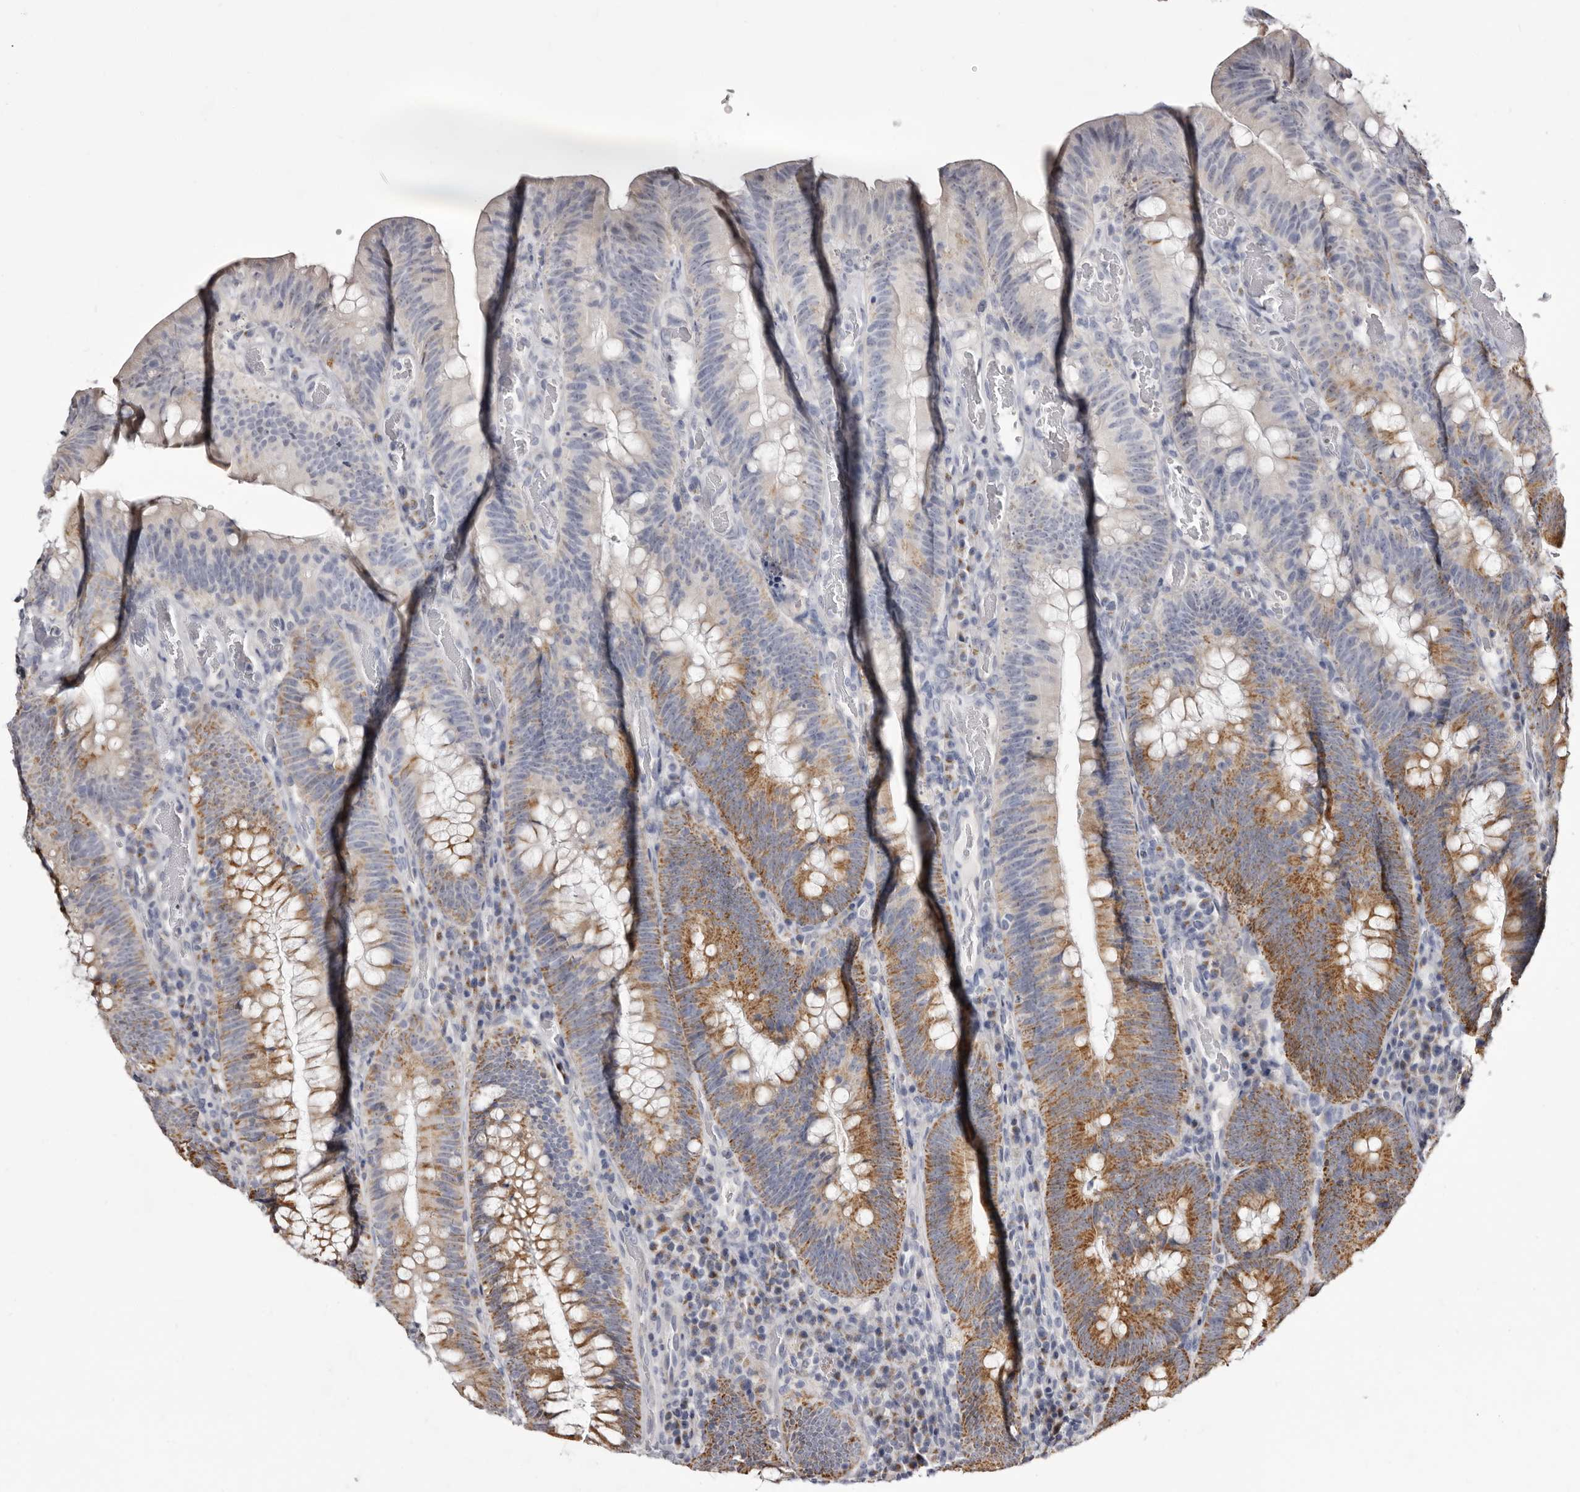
{"staining": {"intensity": "moderate", "quantity": "25%-75%", "location": "cytoplasmic/membranous"}, "tissue": "colorectal cancer", "cell_type": "Tumor cells", "image_type": "cancer", "snomed": [{"axis": "morphology", "description": "Normal tissue, NOS"}, {"axis": "topography", "description": "Colon"}], "caption": "The photomicrograph exhibits immunohistochemical staining of colorectal cancer. There is moderate cytoplasmic/membranous positivity is present in about 25%-75% of tumor cells. (IHC, brightfield microscopy, high magnification).", "gene": "CASQ1", "patient": {"sex": "female", "age": 82}}